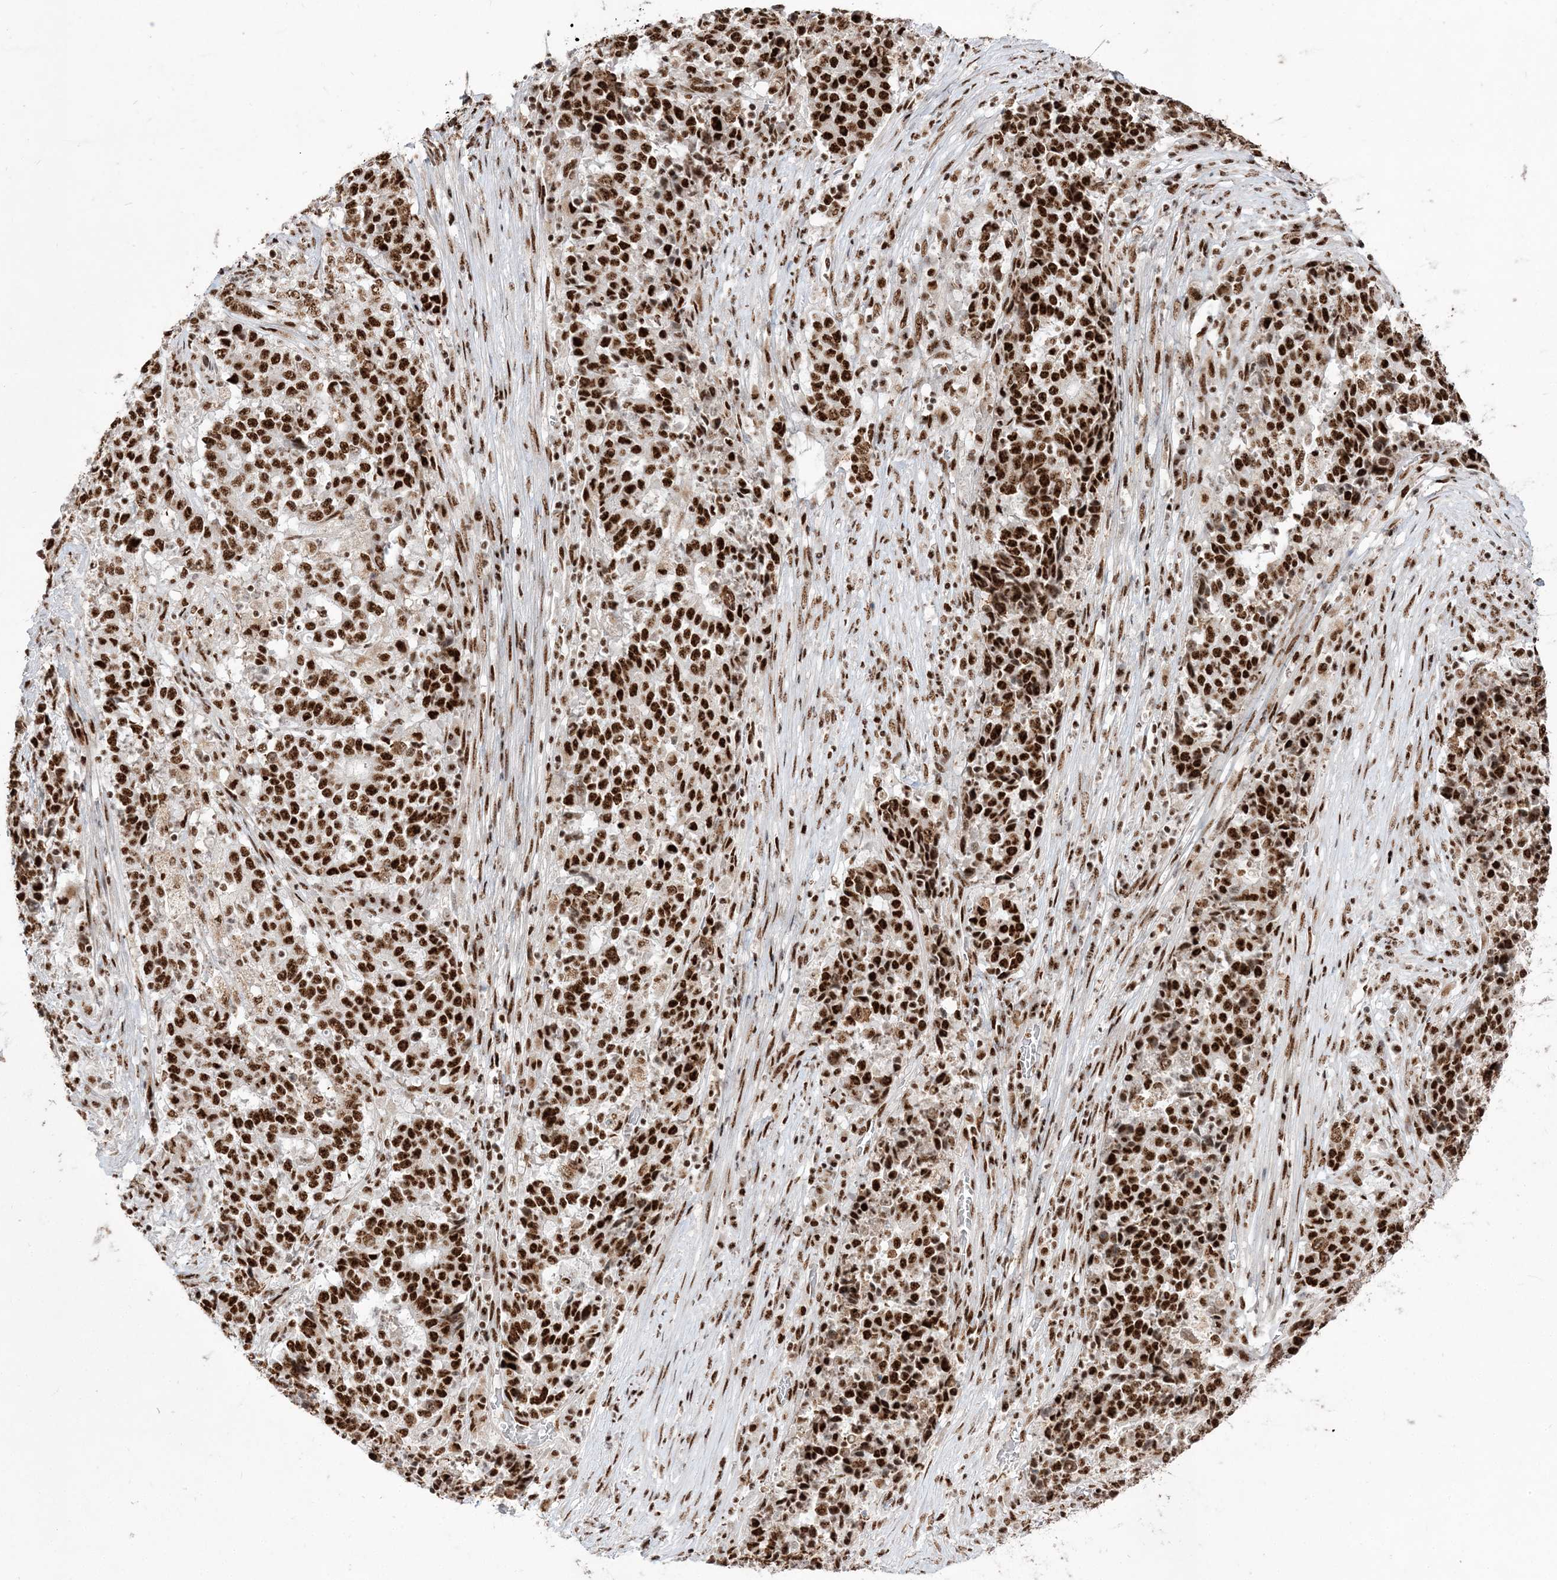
{"staining": {"intensity": "strong", "quantity": ">75%", "location": "nuclear"}, "tissue": "stomach cancer", "cell_type": "Tumor cells", "image_type": "cancer", "snomed": [{"axis": "morphology", "description": "Adenocarcinoma, NOS"}, {"axis": "topography", "description": "Stomach"}], "caption": "High-power microscopy captured an immunohistochemistry (IHC) micrograph of stomach cancer (adenocarcinoma), revealing strong nuclear expression in approximately >75% of tumor cells.", "gene": "RBM17", "patient": {"sex": "male", "age": 59}}